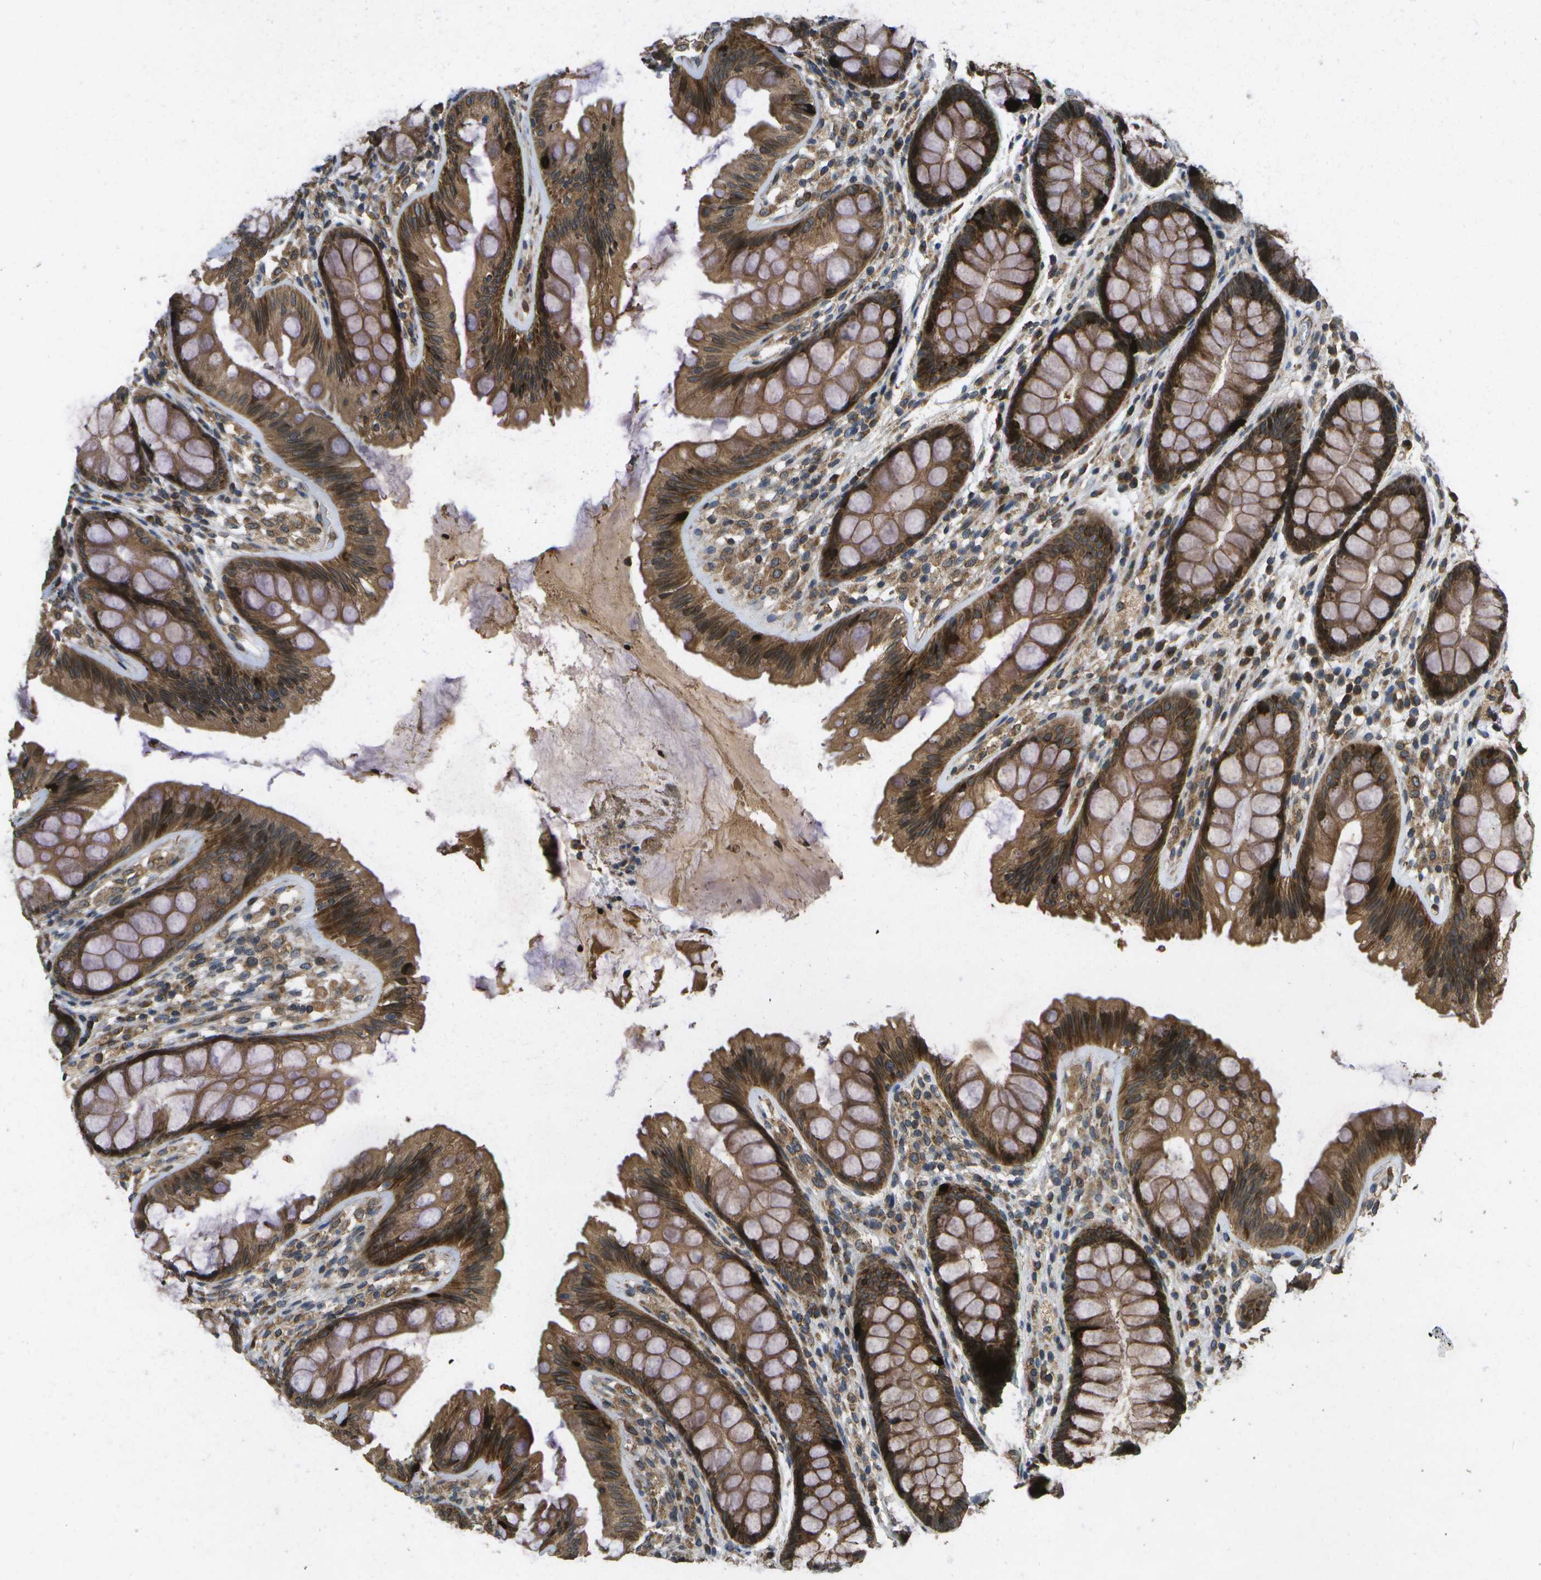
{"staining": {"intensity": "moderate", "quantity": "25%-75%", "location": "cytoplasmic/membranous"}, "tissue": "colon", "cell_type": "Endothelial cells", "image_type": "normal", "snomed": [{"axis": "morphology", "description": "Normal tissue, NOS"}, {"axis": "topography", "description": "Colon"}], "caption": "High-power microscopy captured an immunohistochemistry (IHC) micrograph of unremarkable colon, revealing moderate cytoplasmic/membranous staining in approximately 25%-75% of endothelial cells.", "gene": "HFE", "patient": {"sex": "female", "age": 56}}